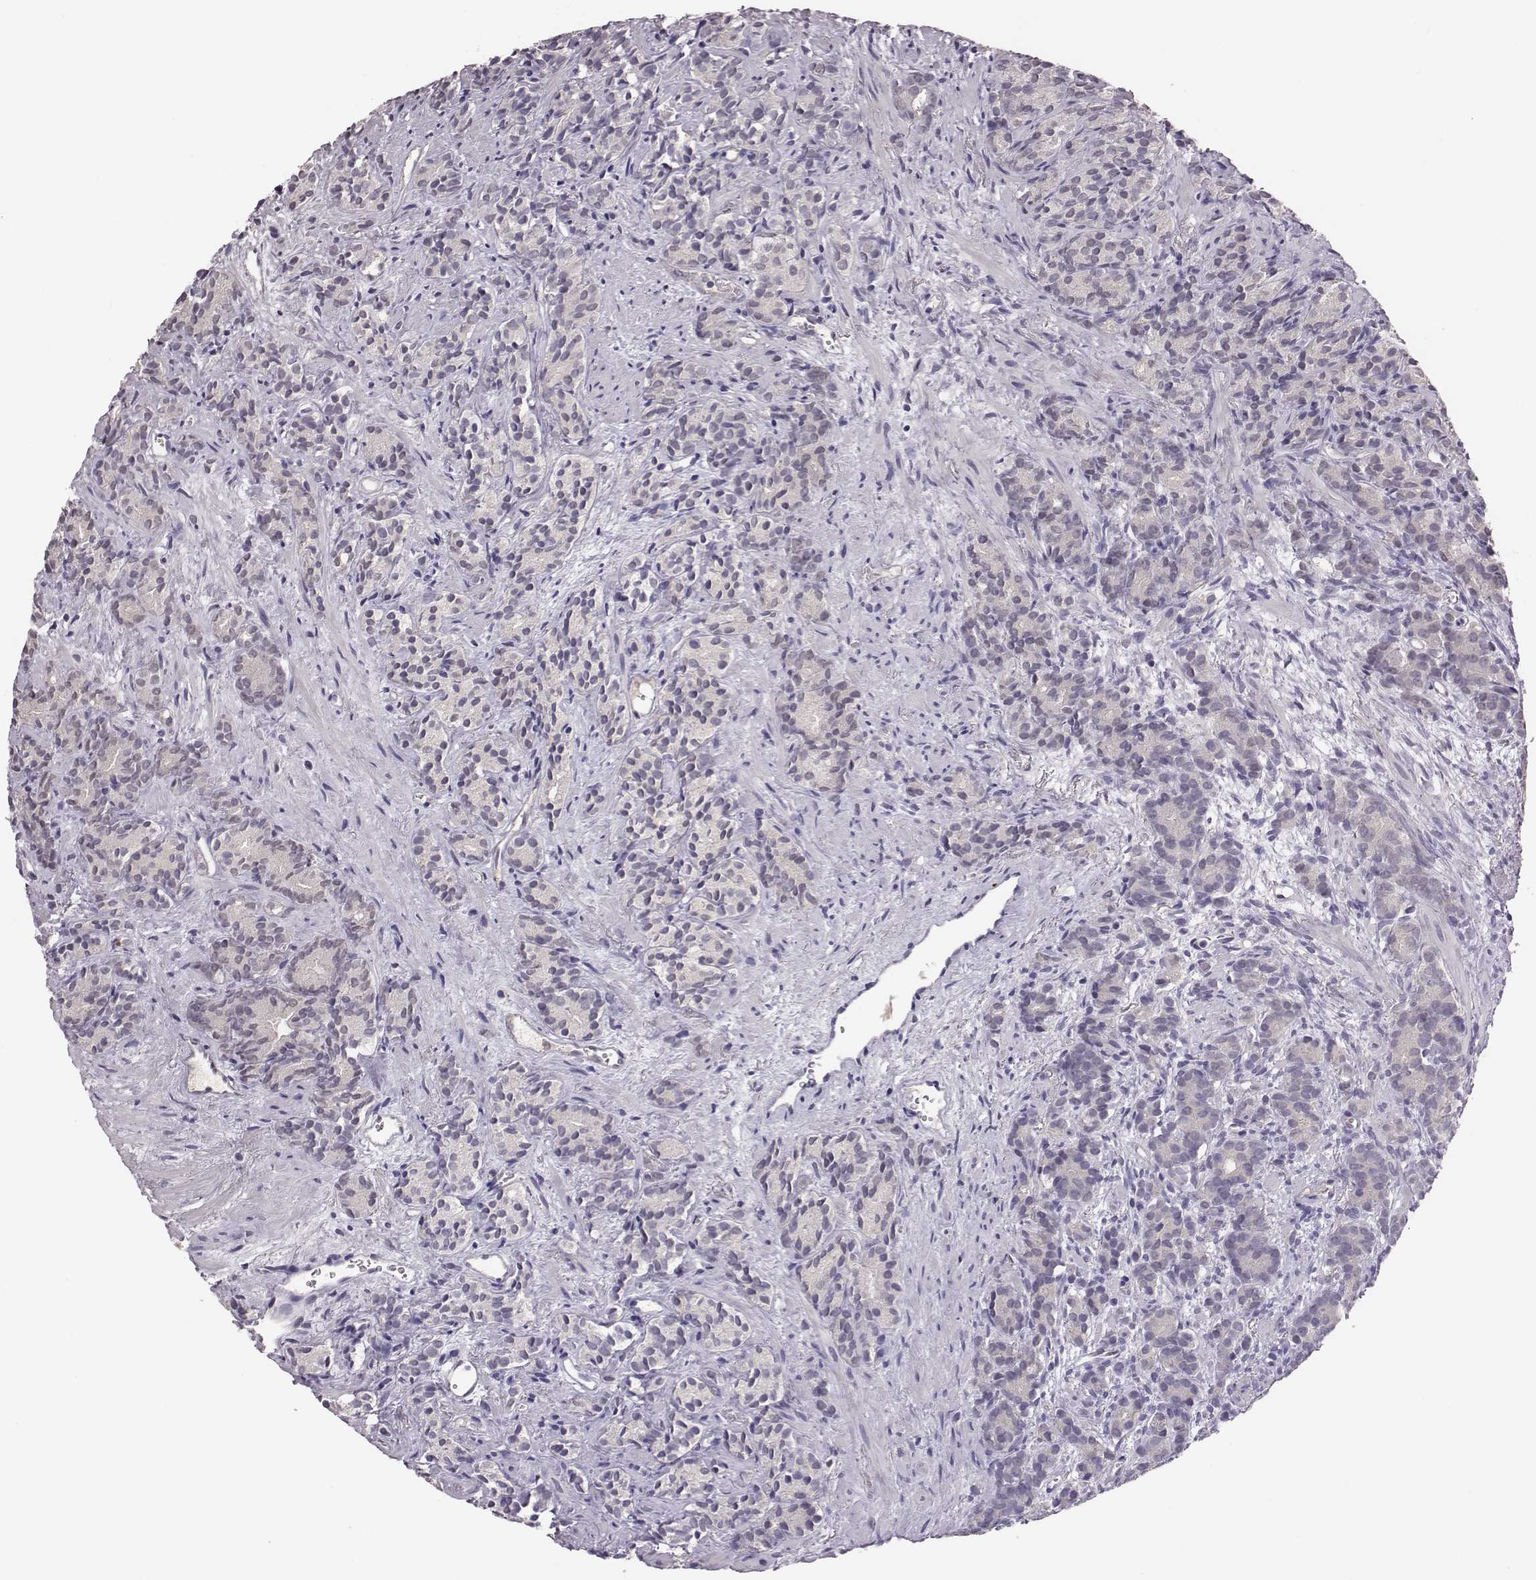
{"staining": {"intensity": "negative", "quantity": "none", "location": "none"}, "tissue": "prostate cancer", "cell_type": "Tumor cells", "image_type": "cancer", "snomed": [{"axis": "morphology", "description": "Adenocarcinoma, High grade"}, {"axis": "topography", "description": "Prostate"}], "caption": "Prostate cancer (adenocarcinoma (high-grade)) was stained to show a protein in brown. There is no significant staining in tumor cells.", "gene": "KMO", "patient": {"sex": "male", "age": 84}}